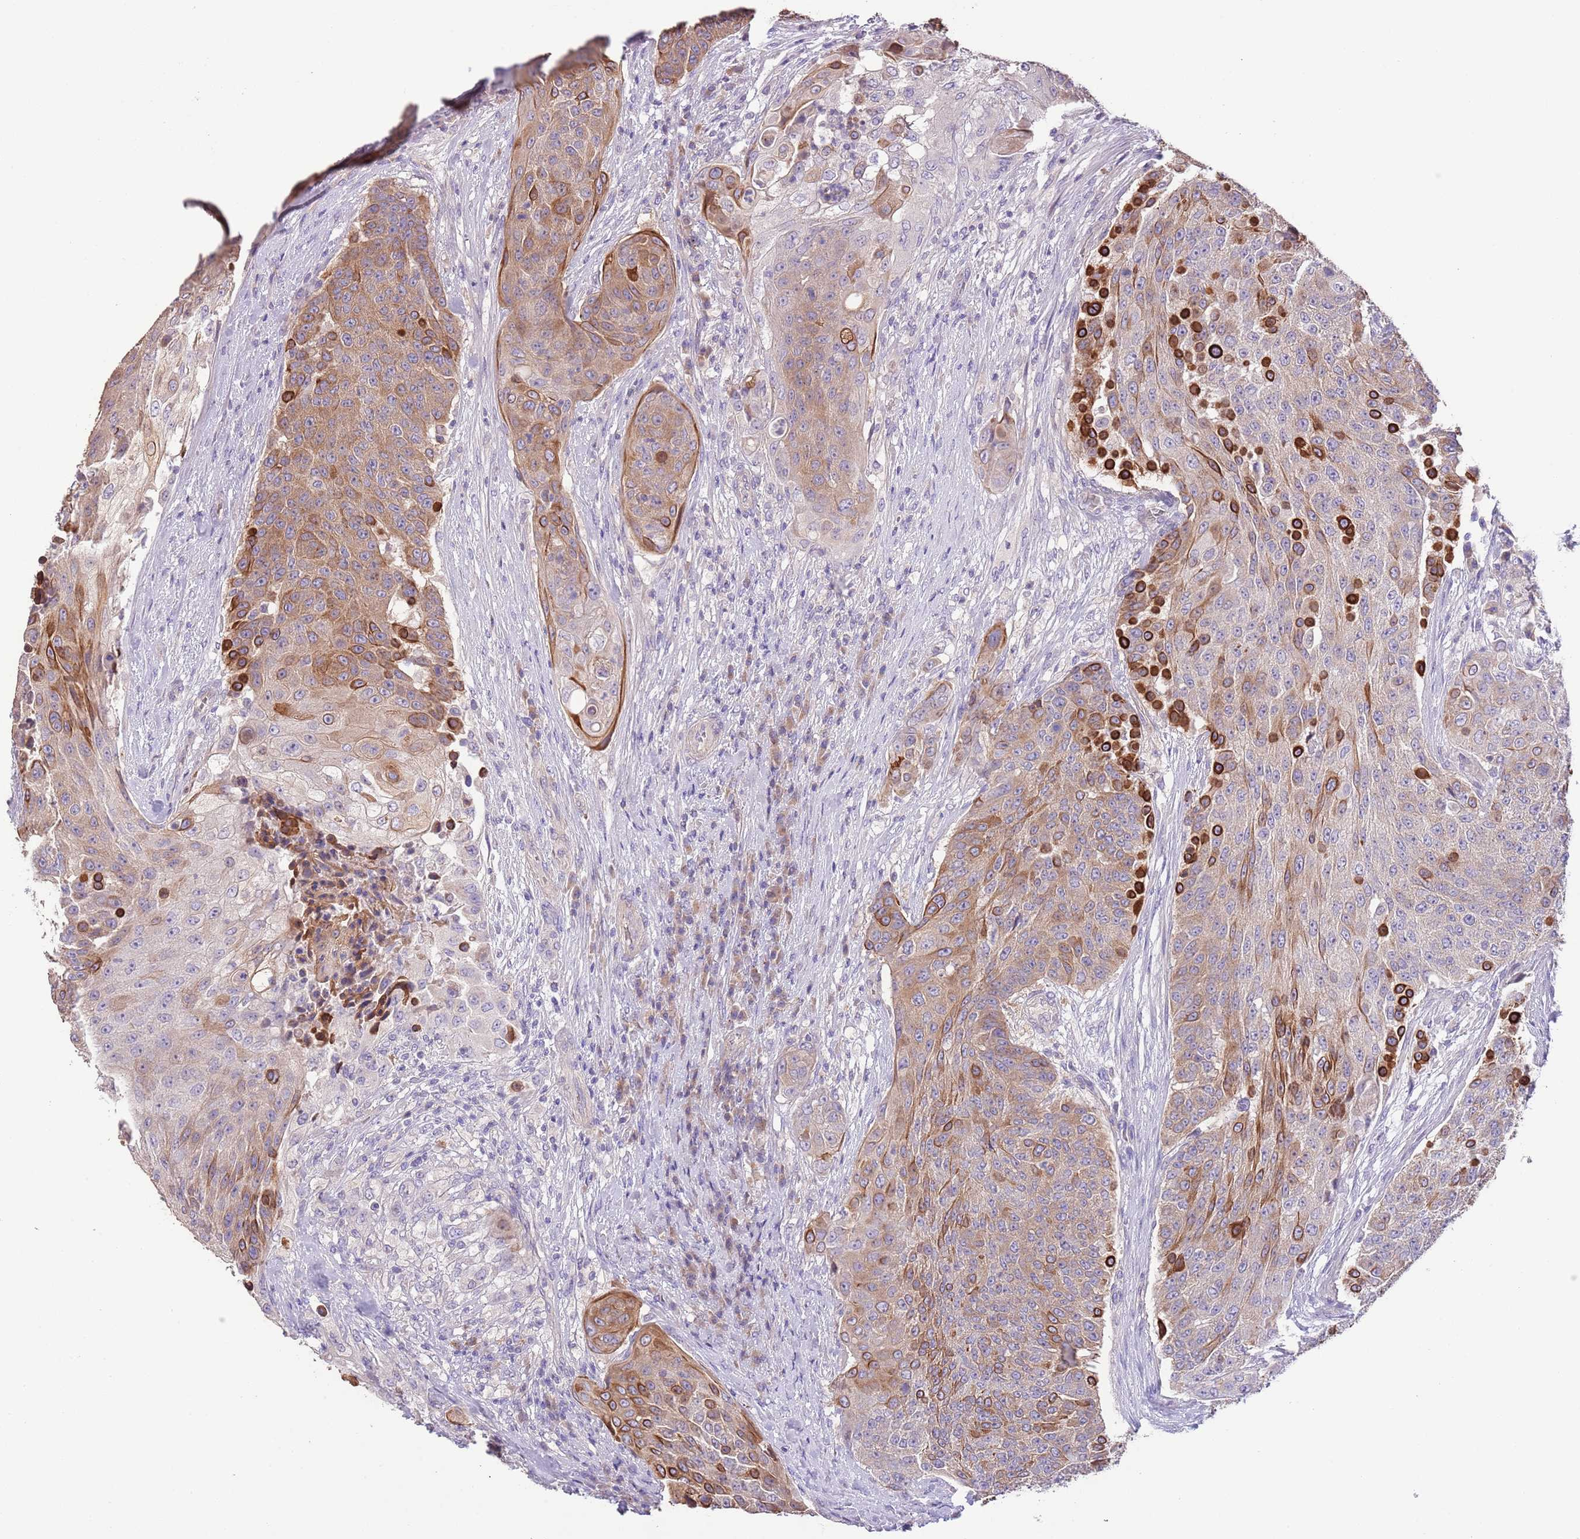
{"staining": {"intensity": "moderate", "quantity": "25%-75%", "location": "cytoplasmic/membranous"}, "tissue": "urothelial cancer", "cell_type": "Tumor cells", "image_type": "cancer", "snomed": [{"axis": "morphology", "description": "Urothelial carcinoma, High grade"}, {"axis": "topography", "description": "Urinary bladder"}], "caption": "Immunohistochemical staining of urothelial cancer reveals moderate cytoplasmic/membranous protein expression in about 25%-75% of tumor cells.", "gene": "ZNF658", "patient": {"sex": "female", "age": 63}}